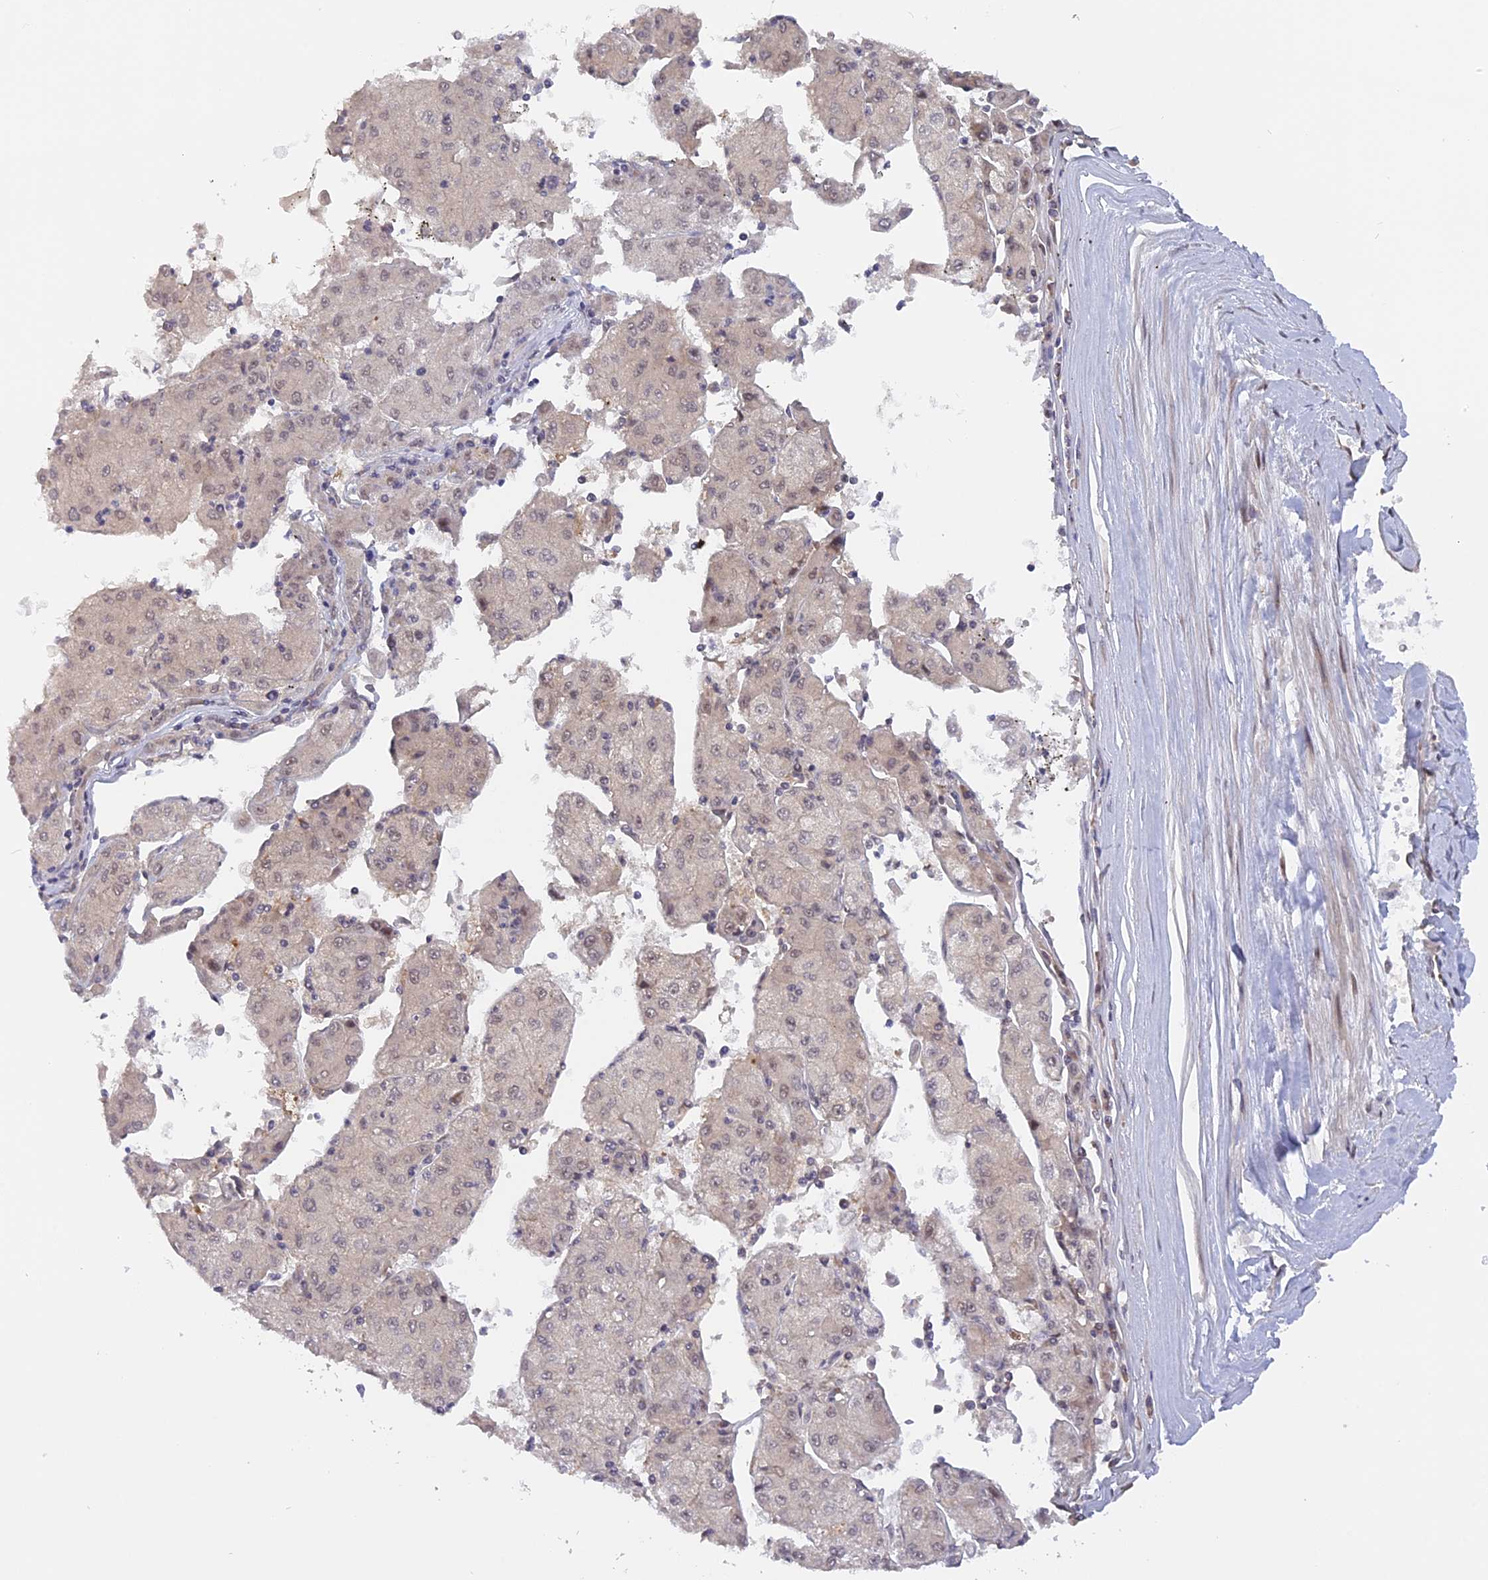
{"staining": {"intensity": "weak", "quantity": "<25%", "location": "nuclear"}, "tissue": "liver cancer", "cell_type": "Tumor cells", "image_type": "cancer", "snomed": [{"axis": "morphology", "description": "Carcinoma, Hepatocellular, NOS"}, {"axis": "topography", "description": "Liver"}], "caption": "Image shows no protein expression in tumor cells of liver hepatocellular carcinoma tissue.", "gene": "ZNF428", "patient": {"sex": "male", "age": 72}}